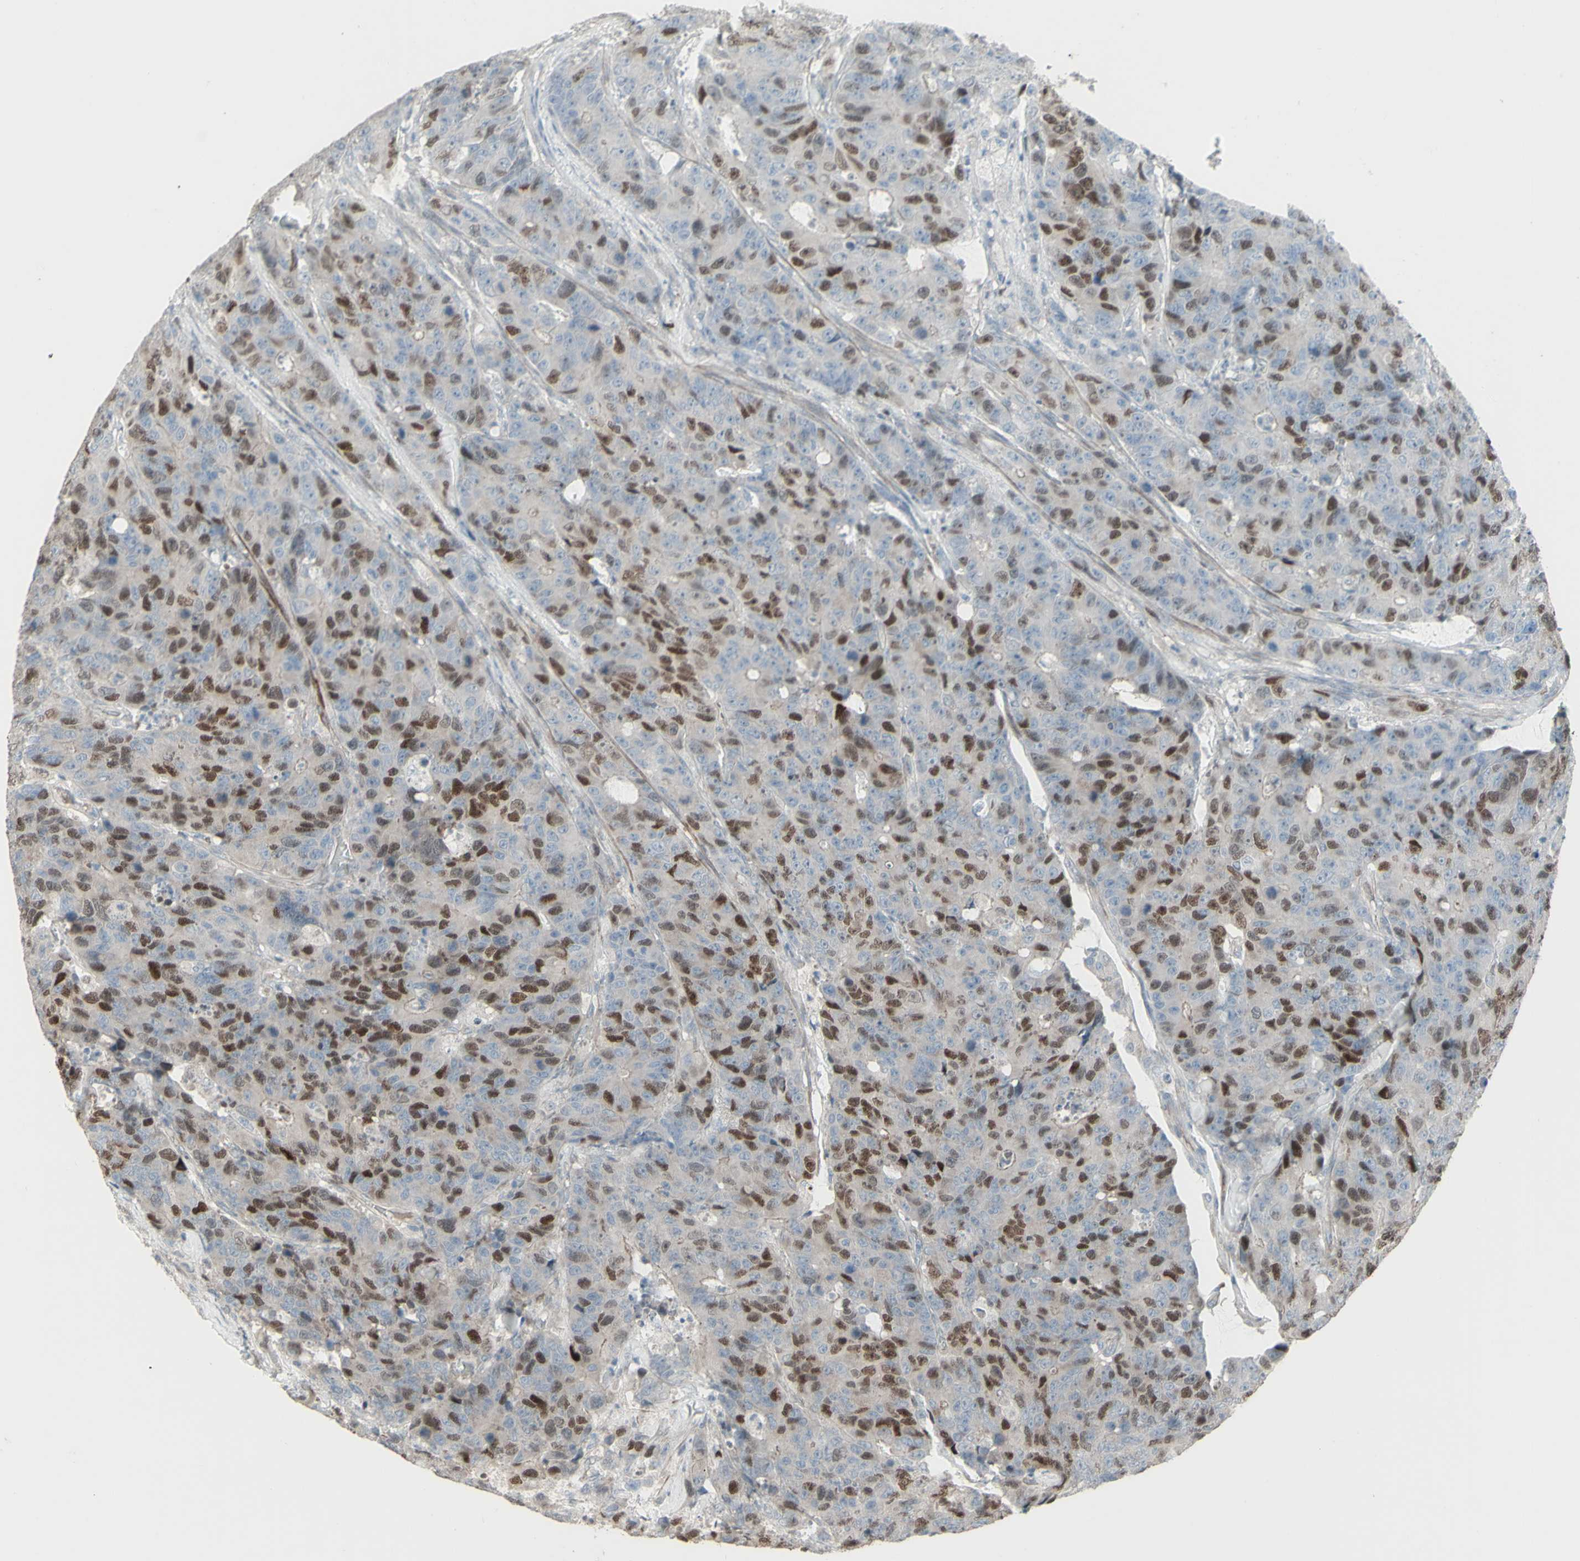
{"staining": {"intensity": "strong", "quantity": "25%-75%", "location": "nuclear"}, "tissue": "colorectal cancer", "cell_type": "Tumor cells", "image_type": "cancer", "snomed": [{"axis": "morphology", "description": "Adenocarcinoma, NOS"}, {"axis": "topography", "description": "Colon"}], "caption": "Immunohistochemical staining of human adenocarcinoma (colorectal) exhibits high levels of strong nuclear protein staining in approximately 25%-75% of tumor cells.", "gene": "GMNN", "patient": {"sex": "female", "age": 86}}